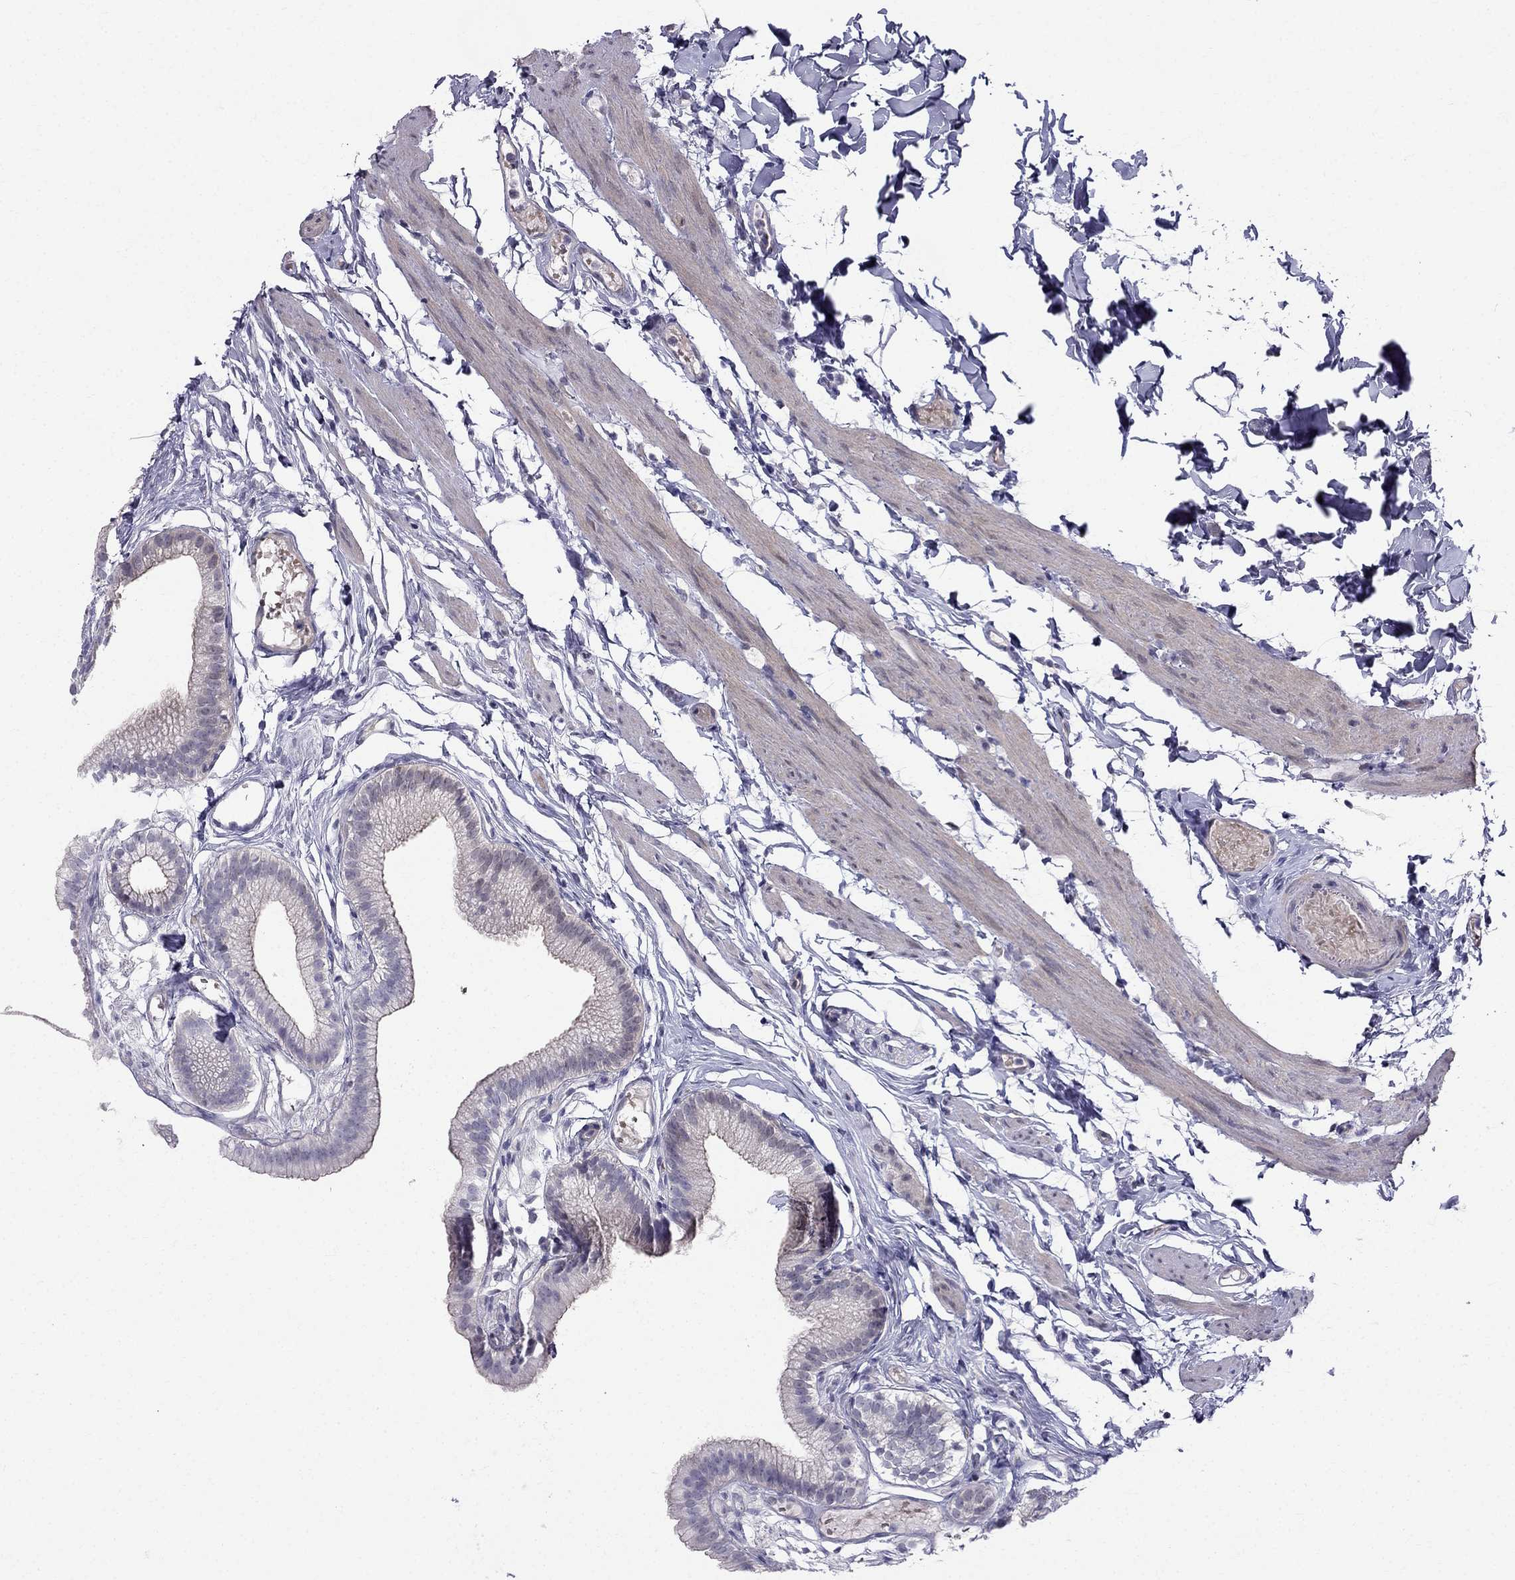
{"staining": {"intensity": "negative", "quantity": "none", "location": "none"}, "tissue": "gallbladder", "cell_type": "Glandular cells", "image_type": "normal", "snomed": [{"axis": "morphology", "description": "Normal tissue, NOS"}, {"axis": "topography", "description": "Gallbladder"}], "caption": "This is an IHC micrograph of normal human gallbladder. There is no expression in glandular cells.", "gene": "BAG5", "patient": {"sex": "female", "age": 45}}